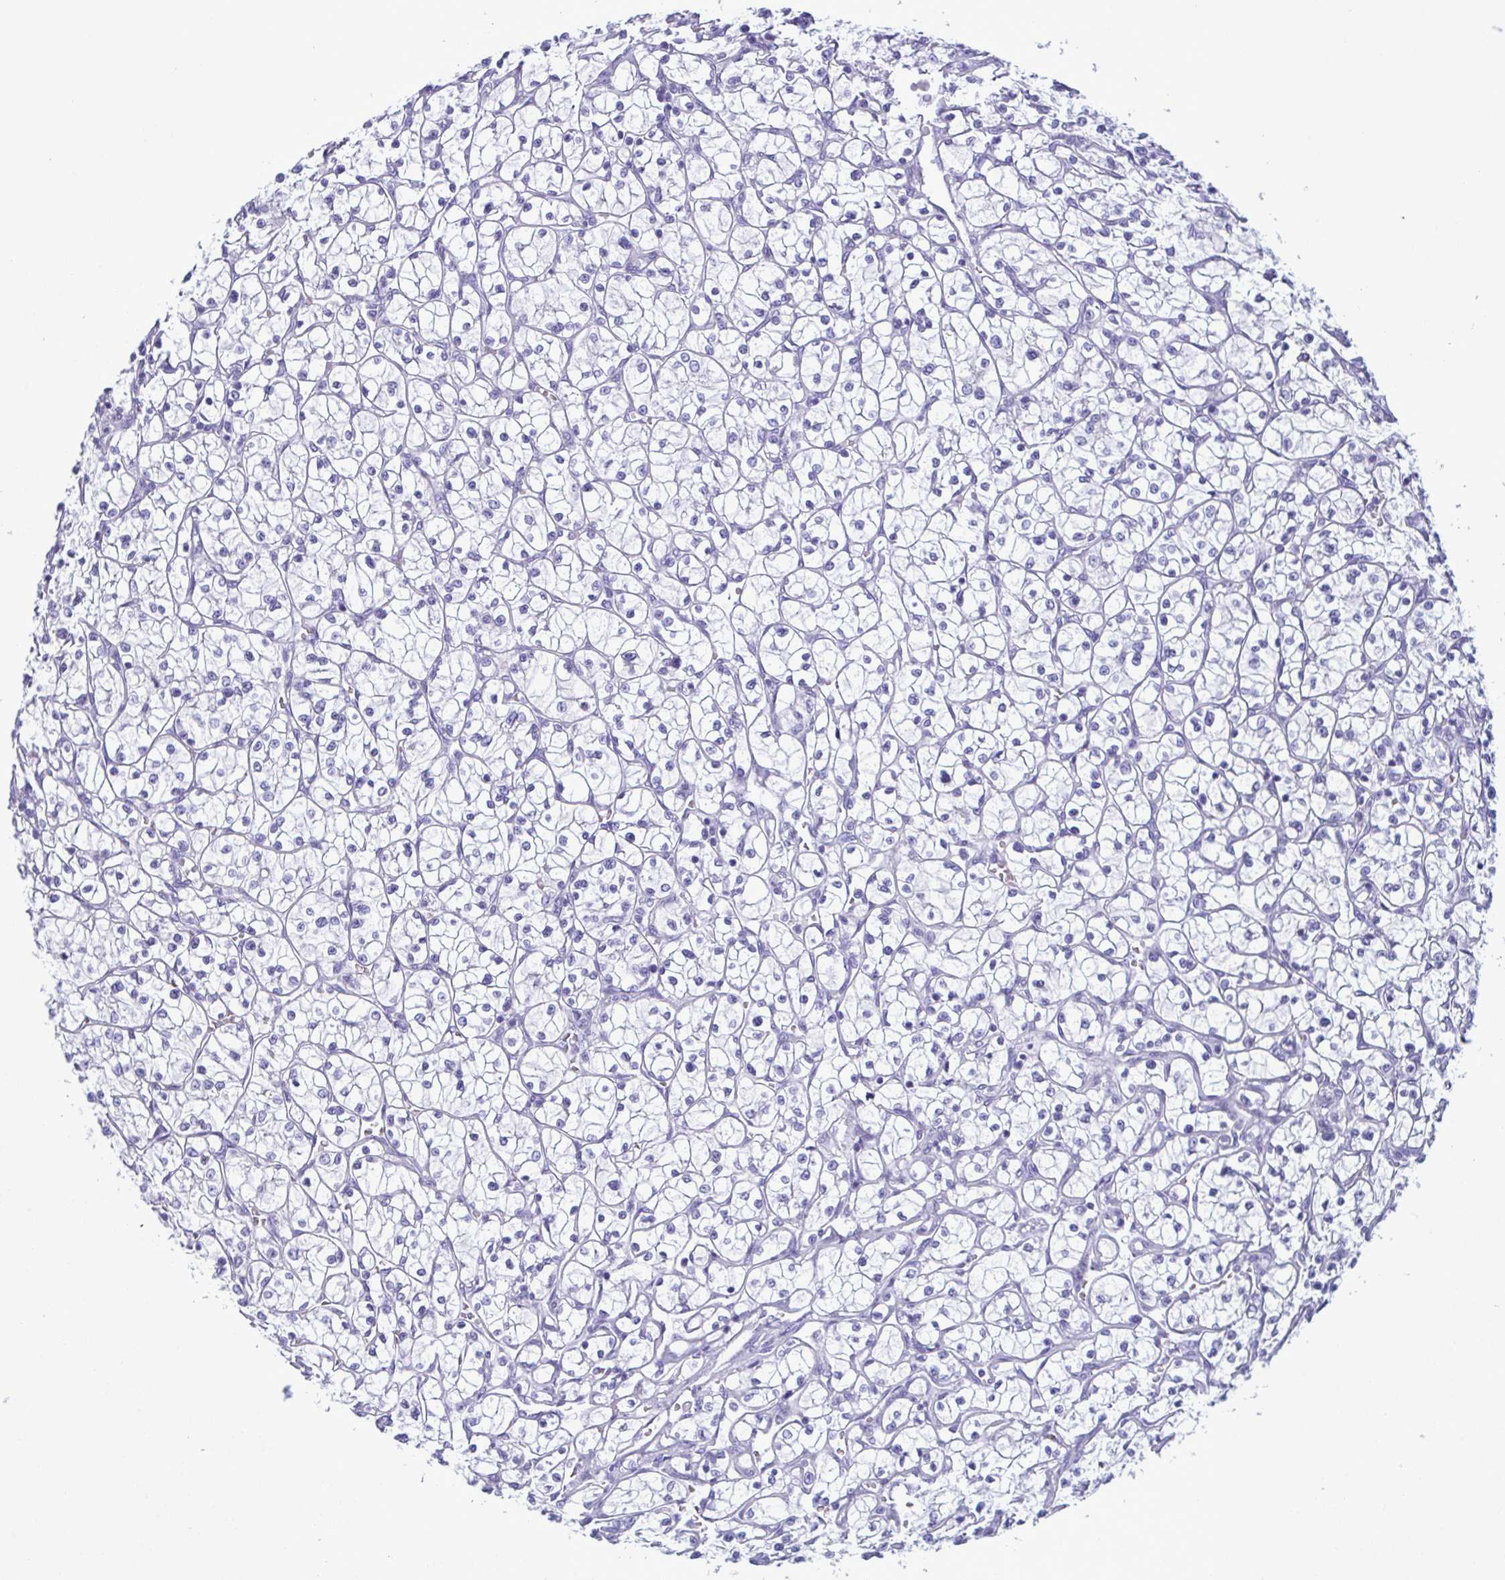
{"staining": {"intensity": "negative", "quantity": "none", "location": "none"}, "tissue": "renal cancer", "cell_type": "Tumor cells", "image_type": "cancer", "snomed": [{"axis": "morphology", "description": "Adenocarcinoma, NOS"}, {"axis": "topography", "description": "Kidney"}], "caption": "Immunohistochemical staining of human renal cancer (adenocarcinoma) shows no significant expression in tumor cells. The staining is performed using DAB brown chromogen with nuclei counter-stained in using hematoxylin.", "gene": "LTF", "patient": {"sex": "female", "age": 64}}